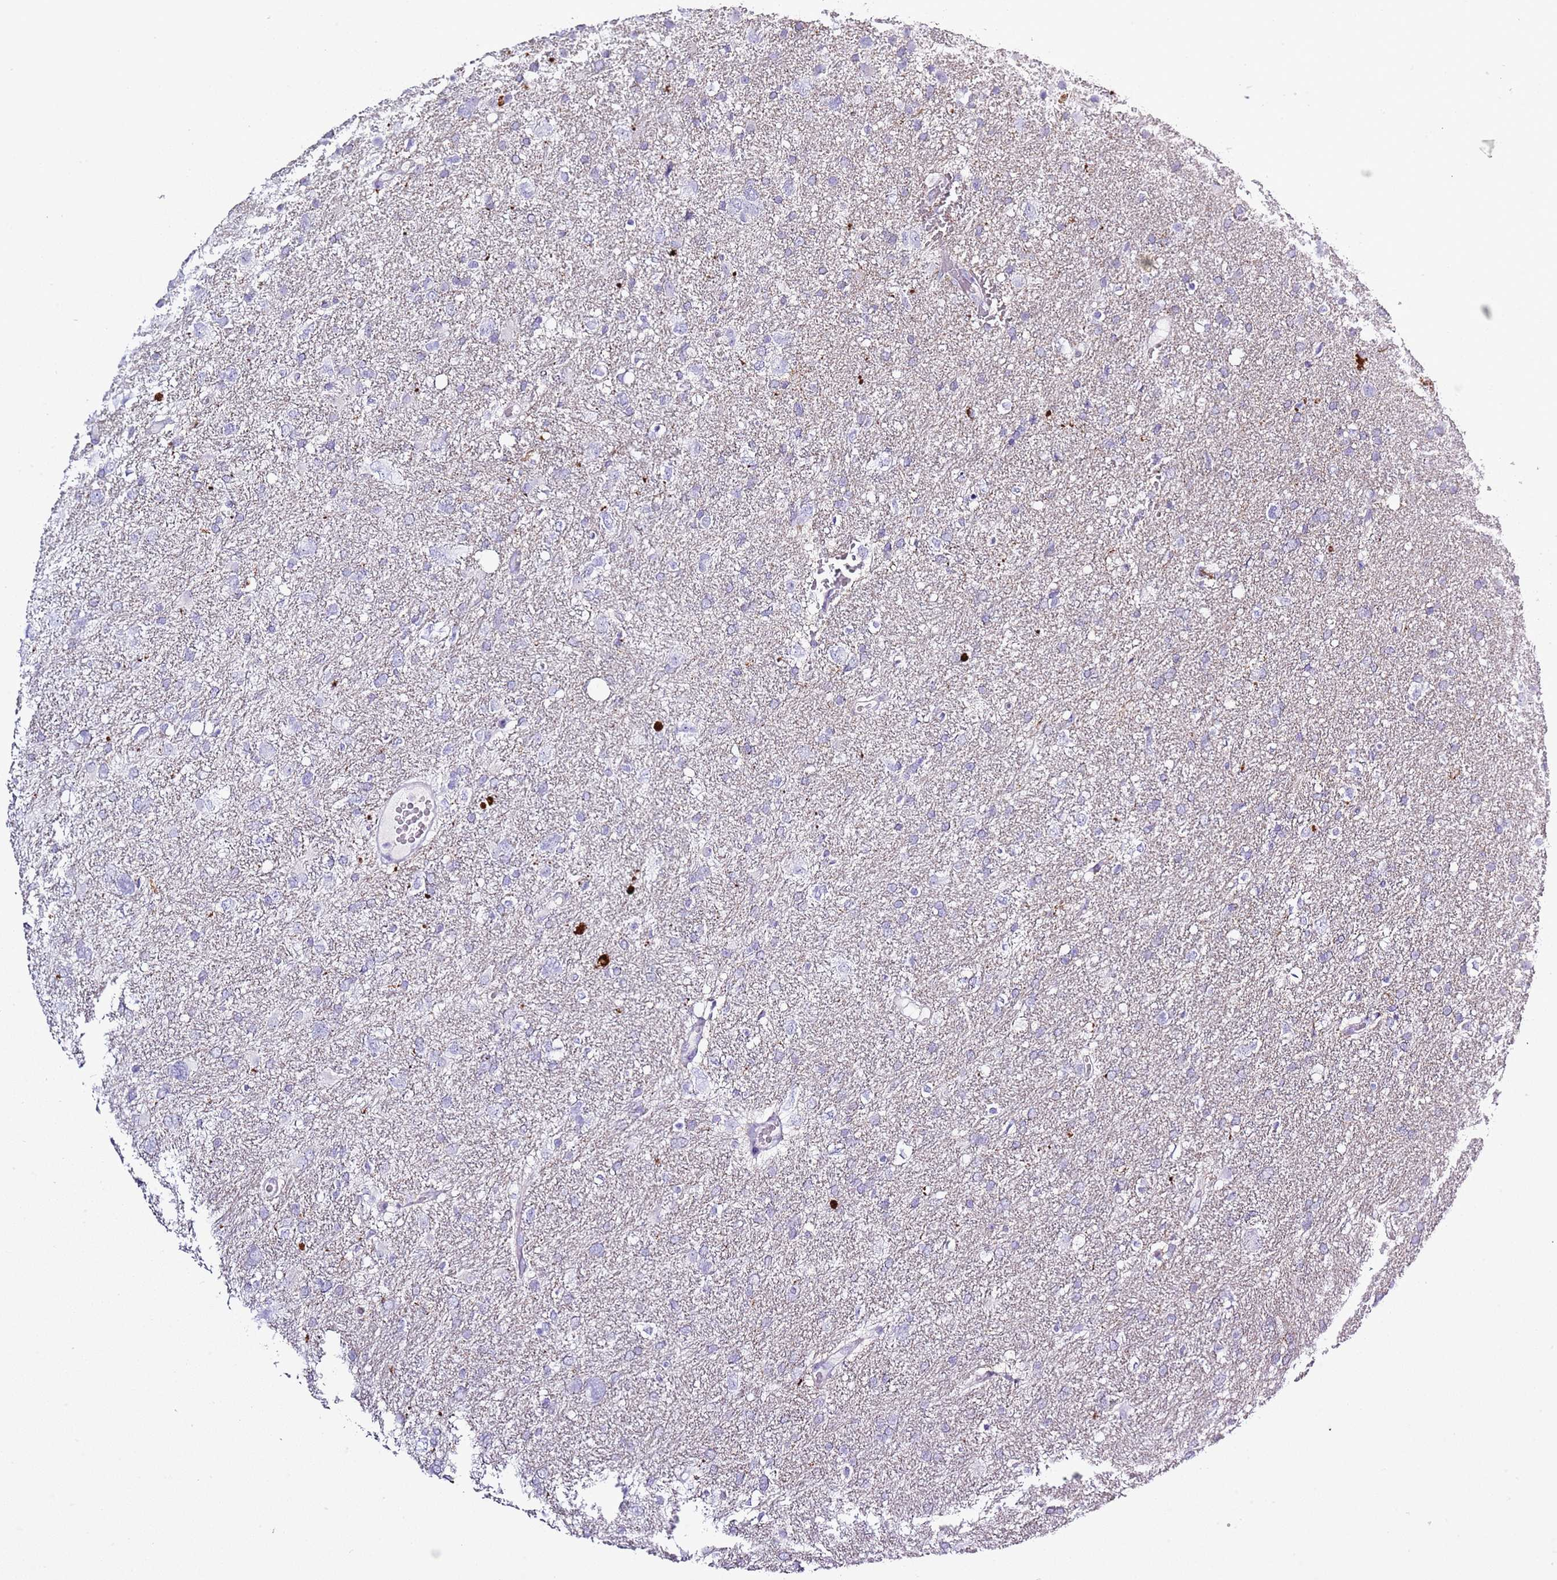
{"staining": {"intensity": "negative", "quantity": "none", "location": "none"}, "tissue": "glioma", "cell_type": "Tumor cells", "image_type": "cancer", "snomed": [{"axis": "morphology", "description": "Glioma, malignant, High grade"}, {"axis": "topography", "description": "Brain"}], "caption": "High power microscopy image of an immunohistochemistry (IHC) histopathology image of malignant glioma (high-grade), revealing no significant positivity in tumor cells.", "gene": "SLC23A1", "patient": {"sex": "male", "age": 61}}